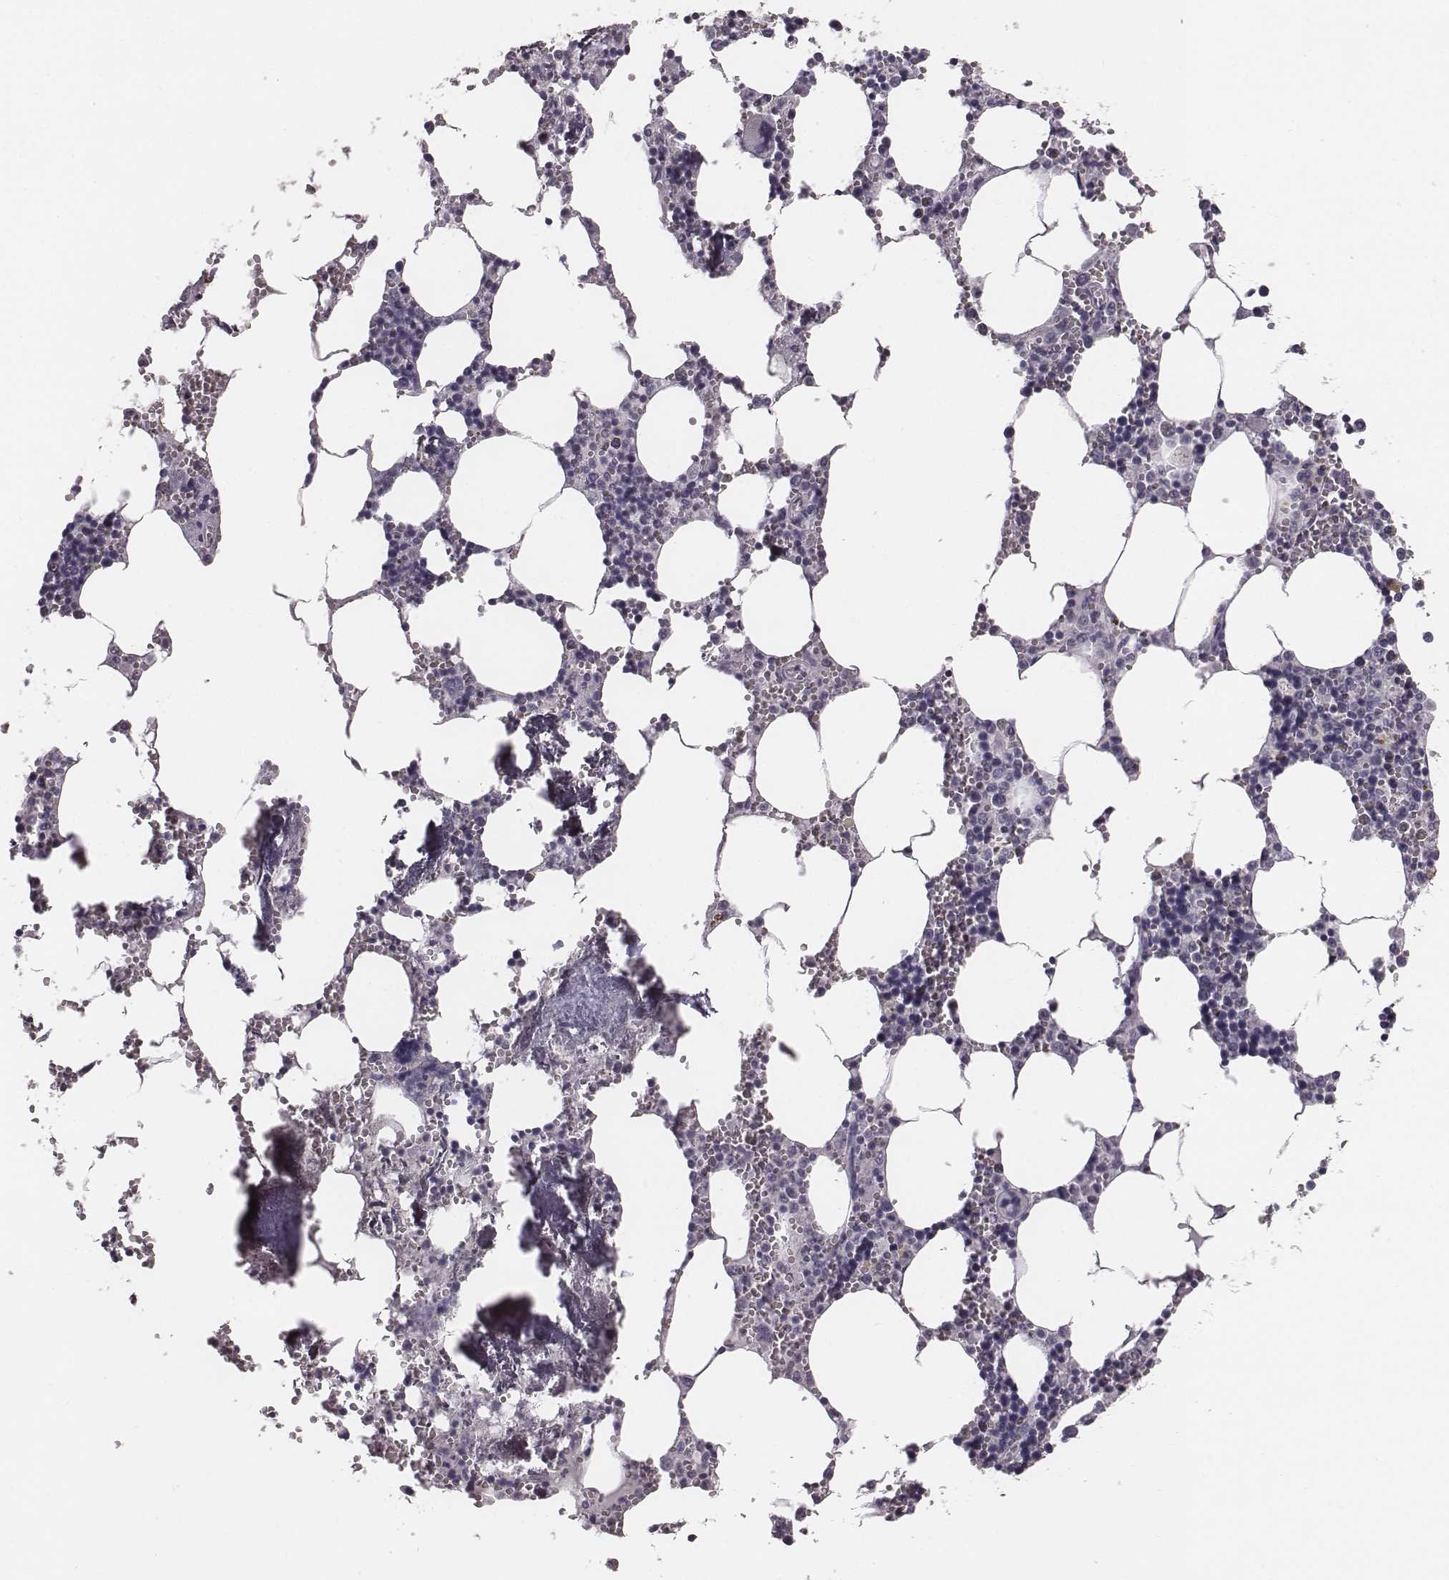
{"staining": {"intensity": "negative", "quantity": "none", "location": "none"}, "tissue": "bone marrow", "cell_type": "Hematopoietic cells", "image_type": "normal", "snomed": [{"axis": "morphology", "description": "Normal tissue, NOS"}, {"axis": "topography", "description": "Bone marrow"}], "caption": "Hematopoietic cells are negative for brown protein staining in normal bone marrow. (Stains: DAB (3,3'-diaminobenzidine) IHC with hematoxylin counter stain, Microscopy: brightfield microscopy at high magnification).", "gene": "CSHL1", "patient": {"sex": "male", "age": 54}}